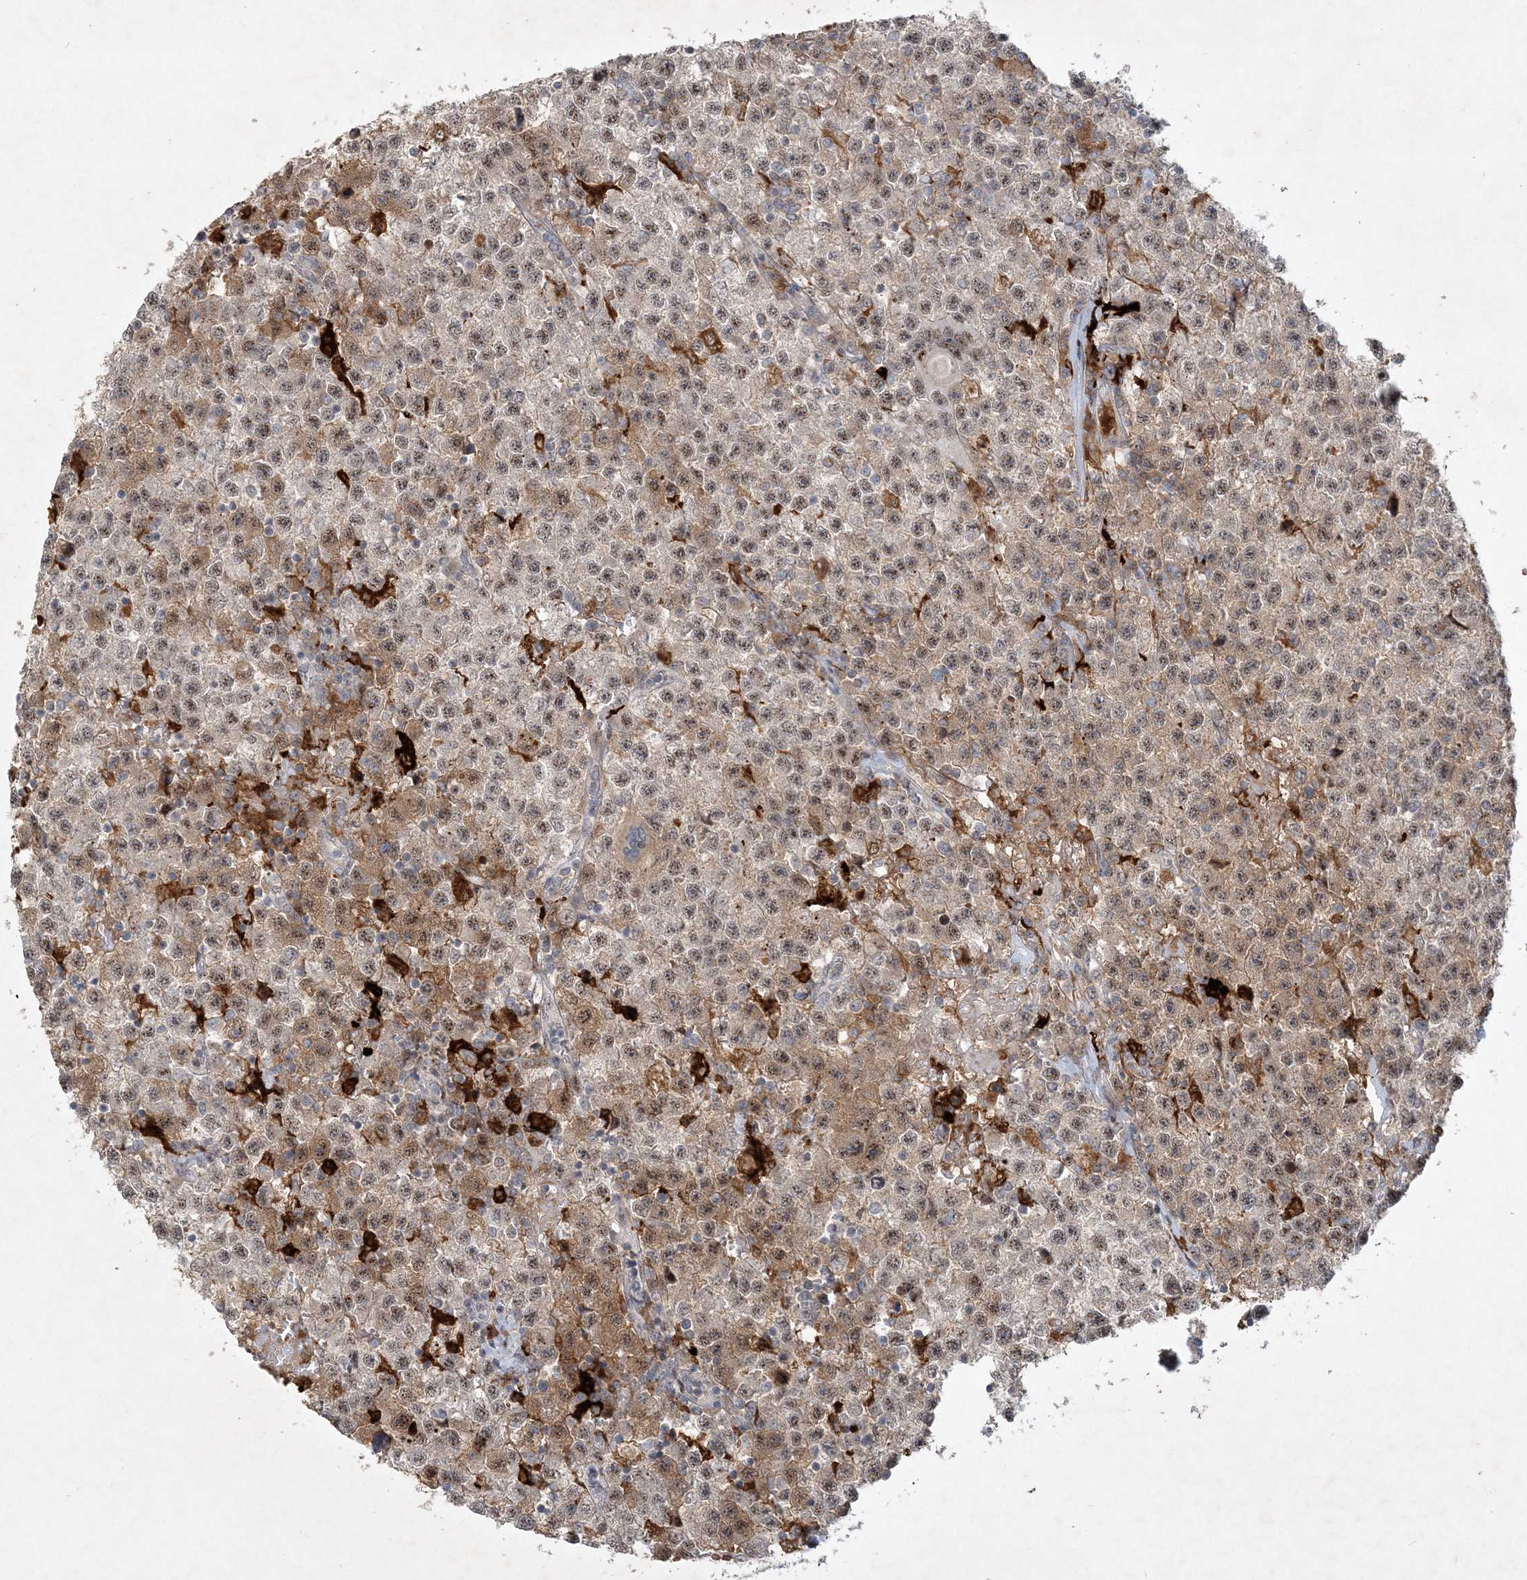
{"staining": {"intensity": "weak", "quantity": ">75%", "location": "nuclear"}, "tissue": "testis cancer", "cell_type": "Tumor cells", "image_type": "cancer", "snomed": [{"axis": "morphology", "description": "Seminoma, NOS"}, {"axis": "topography", "description": "Testis"}], "caption": "There is low levels of weak nuclear staining in tumor cells of testis cancer, as demonstrated by immunohistochemical staining (brown color).", "gene": "THG1L", "patient": {"sex": "male", "age": 22}}